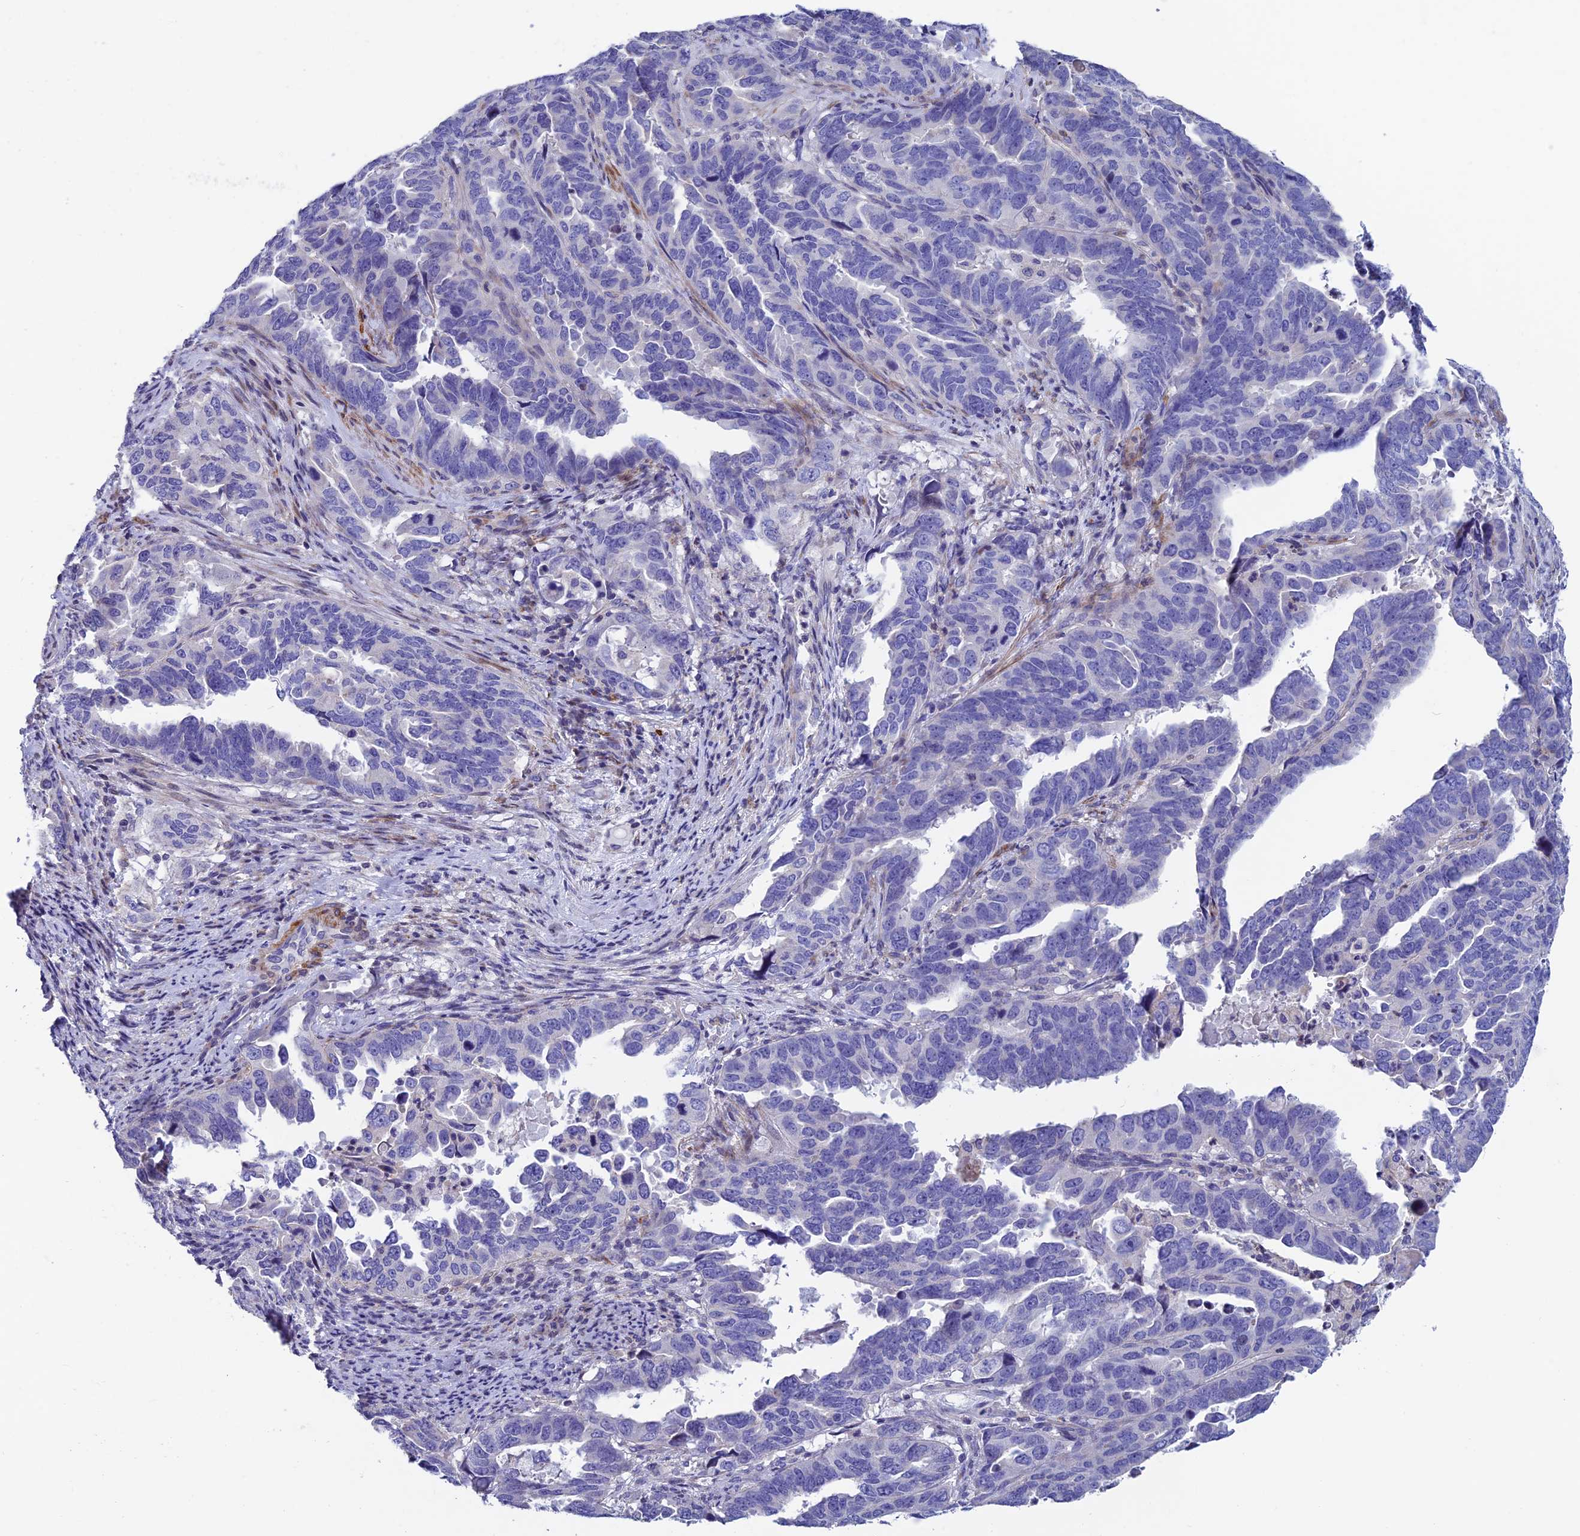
{"staining": {"intensity": "negative", "quantity": "none", "location": "none"}, "tissue": "endometrial cancer", "cell_type": "Tumor cells", "image_type": "cancer", "snomed": [{"axis": "morphology", "description": "Adenocarcinoma, NOS"}, {"axis": "topography", "description": "Endometrium"}], "caption": "Endometrial cancer was stained to show a protein in brown. There is no significant staining in tumor cells.", "gene": "FAM178B", "patient": {"sex": "female", "age": 65}}